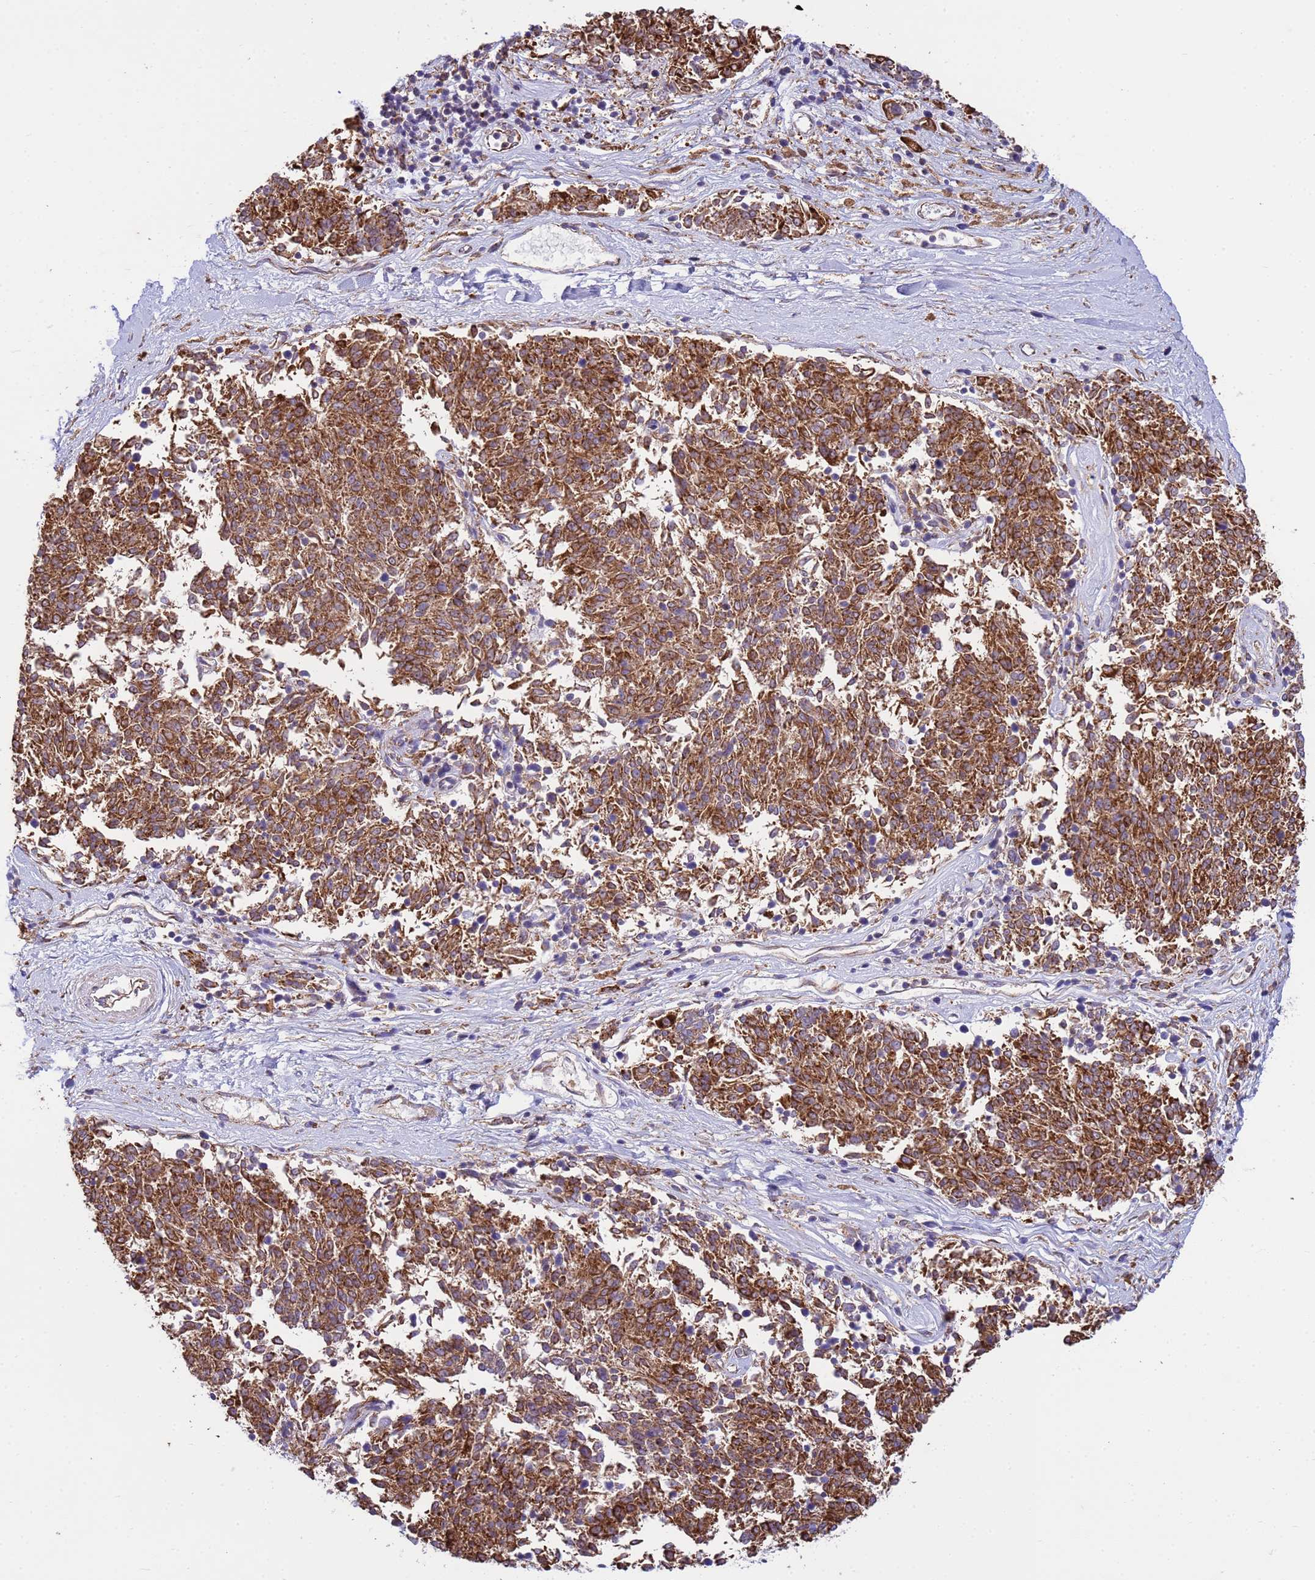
{"staining": {"intensity": "strong", "quantity": ">75%", "location": "cytoplasmic/membranous"}, "tissue": "melanoma", "cell_type": "Tumor cells", "image_type": "cancer", "snomed": [{"axis": "morphology", "description": "Malignant melanoma, NOS"}, {"axis": "topography", "description": "Skin"}], "caption": "The micrograph reveals staining of melanoma, revealing strong cytoplasmic/membranous protein positivity (brown color) within tumor cells. (IHC, brightfield microscopy, high magnification).", "gene": "THAP5", "patient": {"sex": "female", "age": 72}}